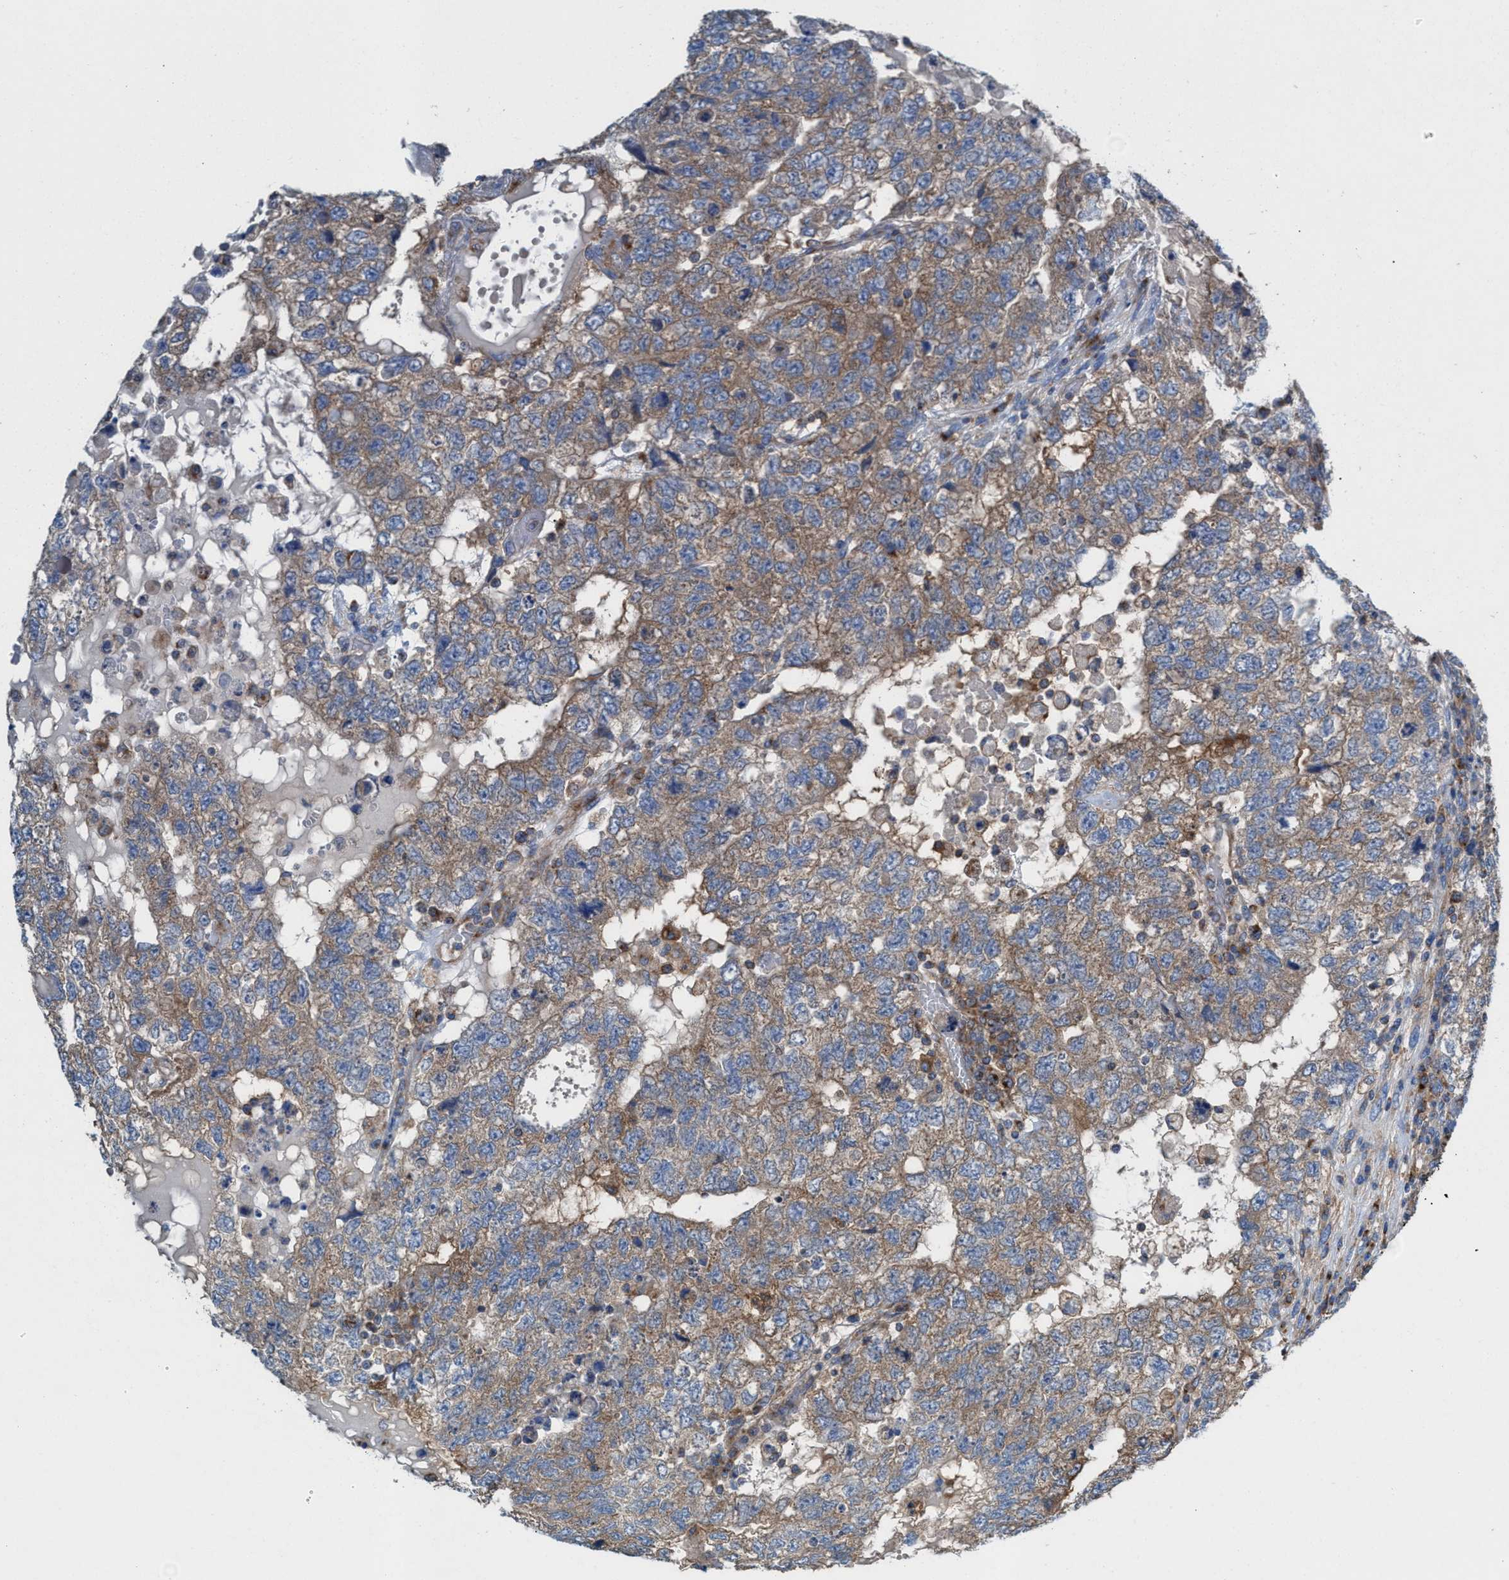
{"staining": {"intensity": "moderate", "quantity": ">75%", "location": "cytoplasmic/membranous"}, "tissue": "testis cancer", "cell_type": "Tumor cells", "image_type": "cancer", "snomed": [{"axis": "morphology", "description": "Carcinoma, Embryonal, NOS"}, {"axis": "topography", "description": "Testis"}], "caption": "Human embryonal carcinoma (testis) stained with a brown dye shows moderate cytoplasmic/membranous positive expression in approximately >75% of tumor cells.", "gene": "NYAP1", "patient": {"sex": "male", "age": 36}}